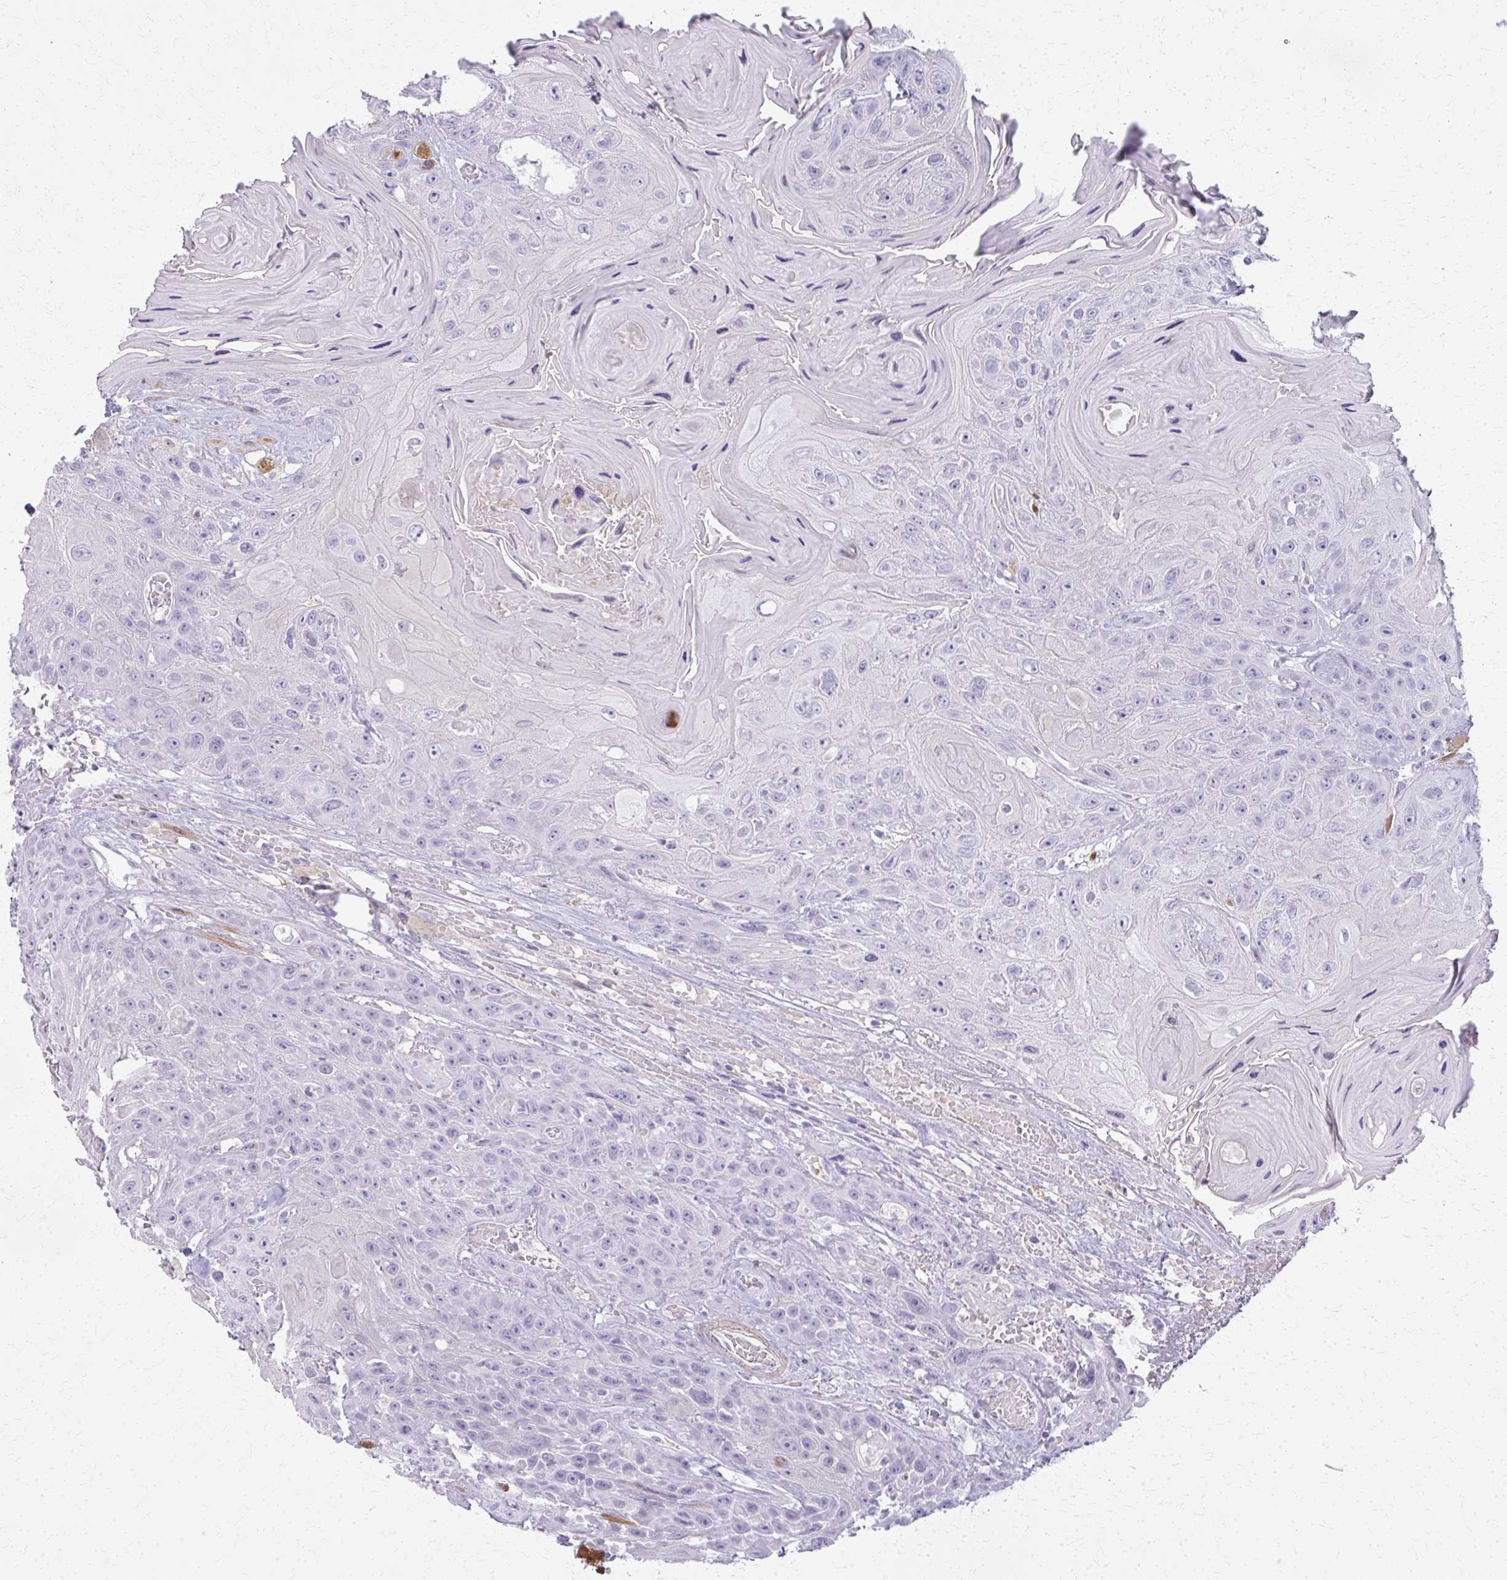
{"staining": {"intensity": "negative", "quantity": "none", "location": "none"}, "tissue": "head and neck cancer", "cell_type": "Tumor cells", "image_type": "cancer", "snomed": [{"axis": "morphology", "description": "Squamous cell carcinoma, NOS"}, {"axis": "topography", "description": "Head-Neck"}], "caption": "Tumor cells are negative for protein expression in human squamous cell carcinoma (head and neck). (DAB (3,3'-diaminobenzidine) immunohistochemistry visualized using brightfield microscopy, high magnification).", "gene": "CA3", "patient": {"sex": "female", "age": 59}}